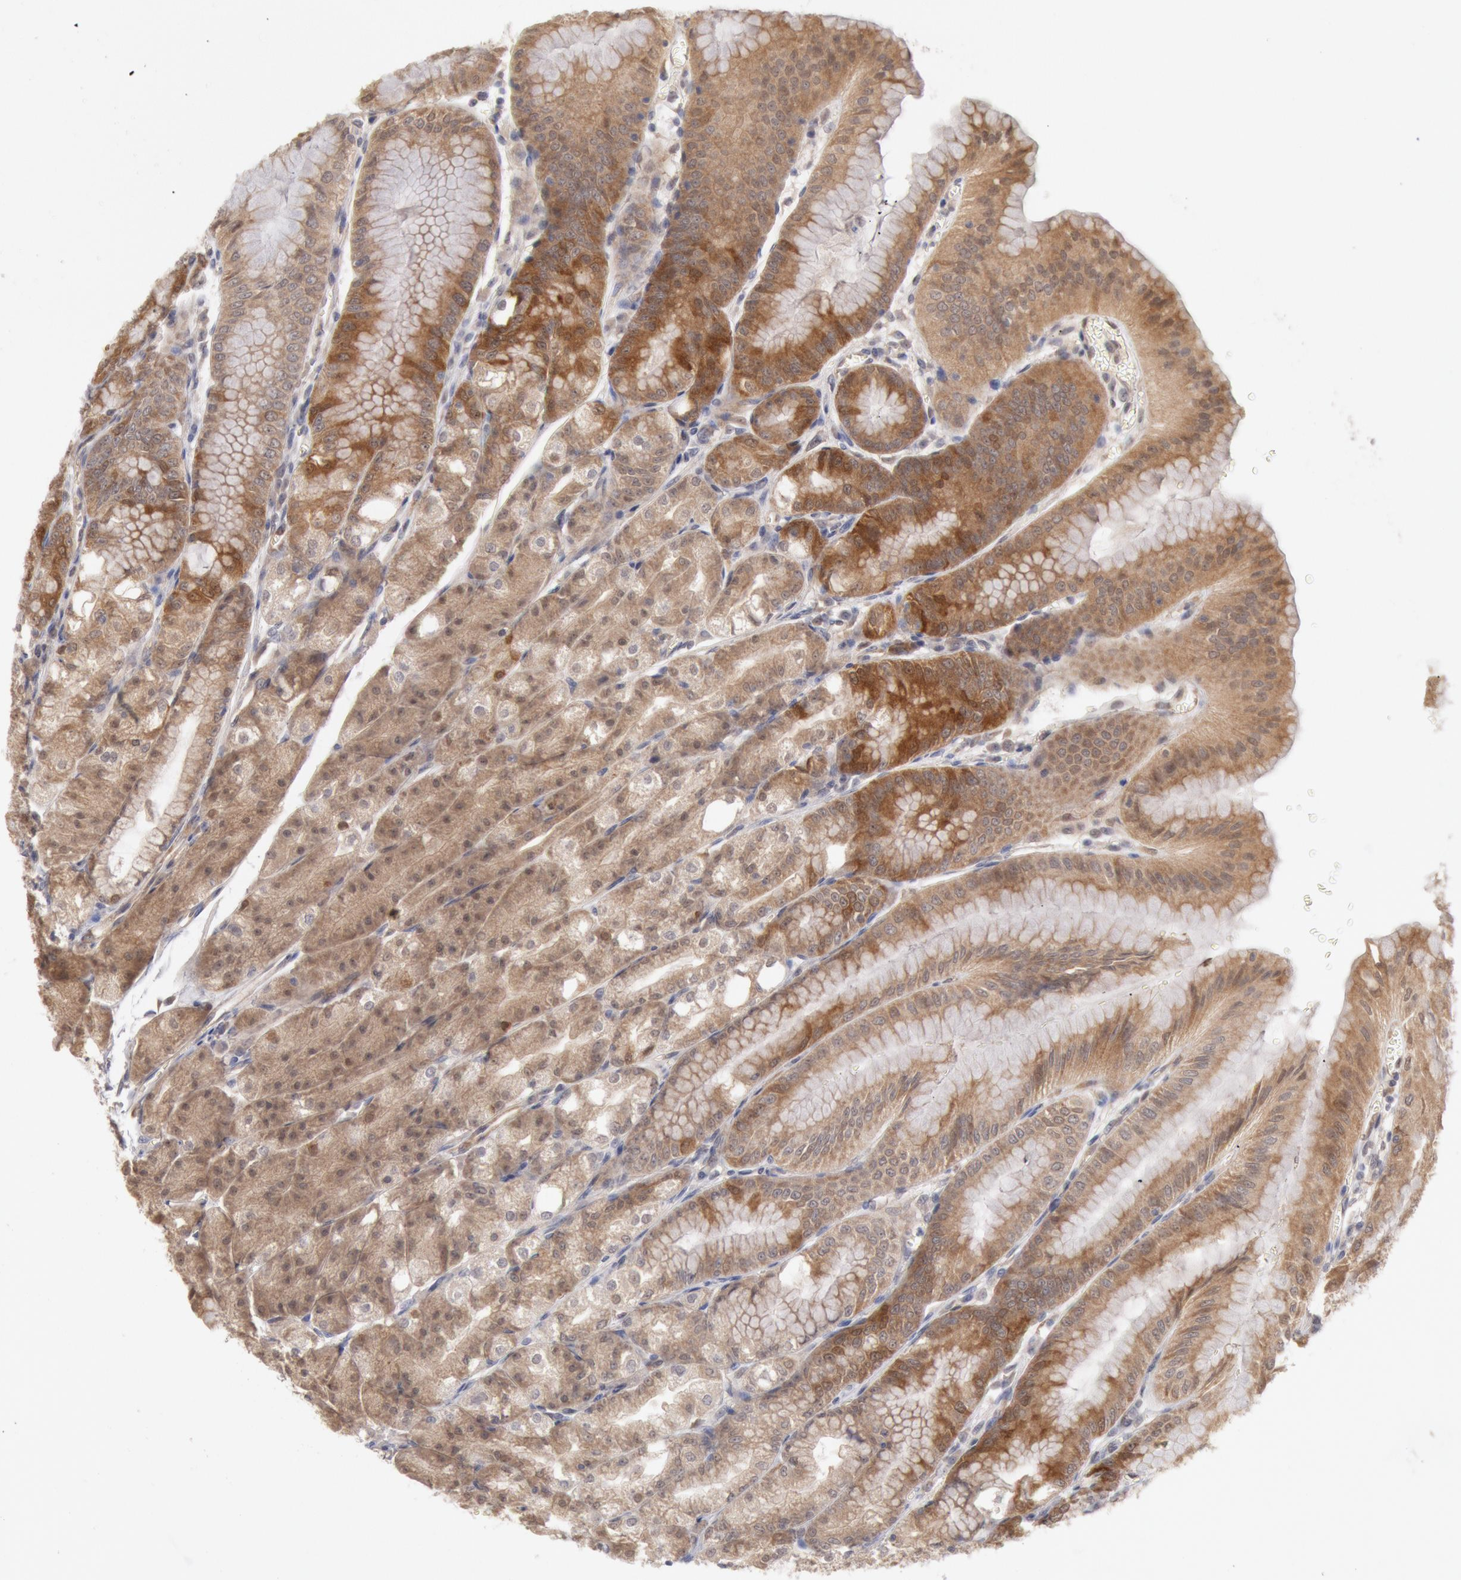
{"staining": {"intensity": "moderate", "quantity": ">75%", "location": "cytoplasmic/membranous"}, "tissue": "stomach", "cell_type": "Glandular cells", "image_type": "normal", "snomed": [{"axis": "morphology", "description": "Normal tissue, NOS"}, {"axis": "topography", "description": "Stomach, lower"}], "caption": "A brown stain labels moderate cytoplasmic/membranous staining of a protein in glandular cells of normal stomach. The protein is shown in brown color, while the nuclei are stained blue.", "gene": "DNAJA1", "patient": {"sex": "male", "age": 71}}